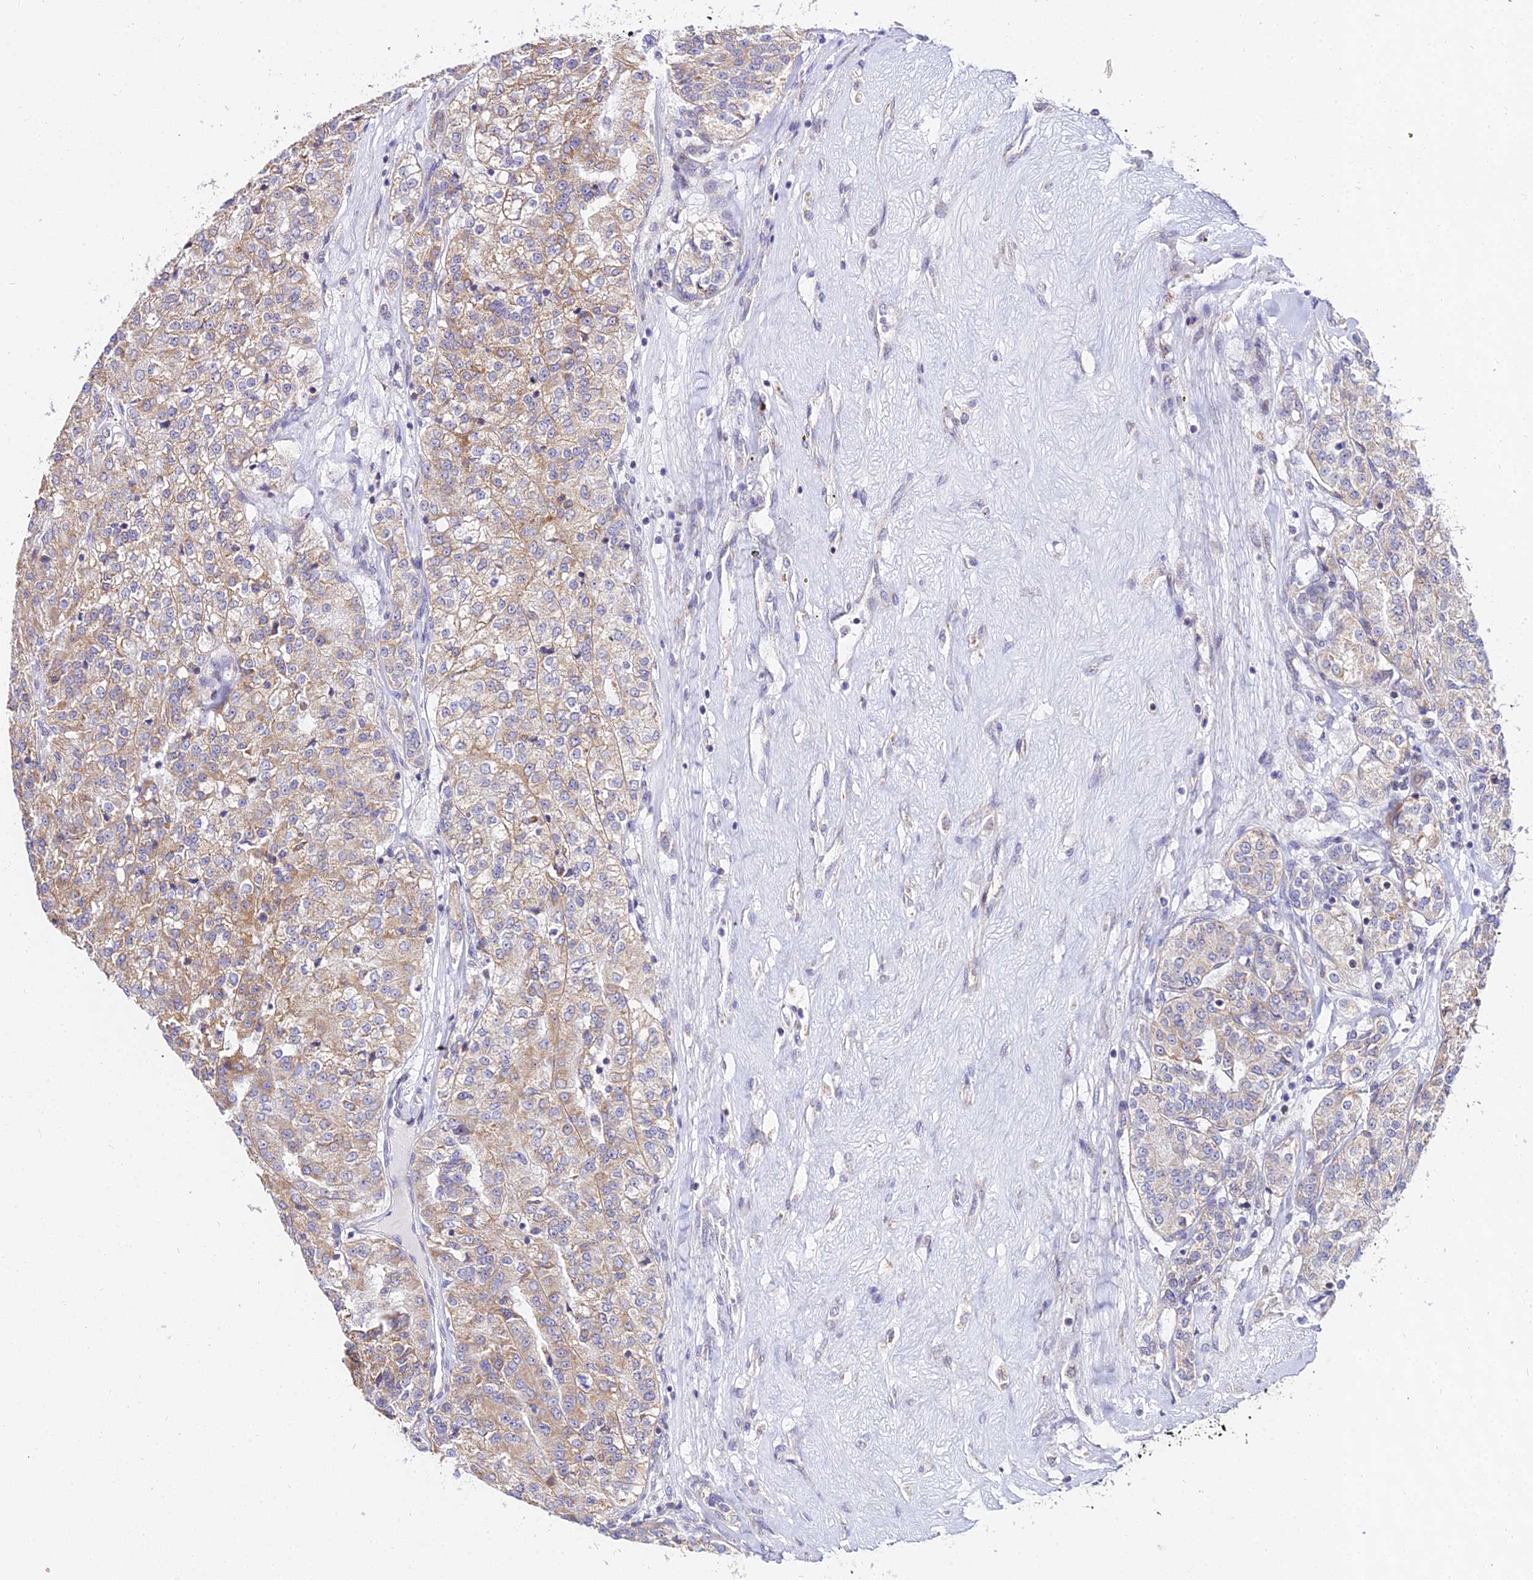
{"staining": {"intensity": "moderate", "quantity": "25%-75%", "location": "cytoplasmic/membranous"}, "tissue": "renal cancer", "cell_type": "Tumor cells", "image_type": "cancer", "snomed": [{"axis": "morphology", "description": "Adenocarcinoma, NOS"}, {"axis": "topography", "description": "Kidney"}], "caption": "IHC (DAB (3,3'-diaminobenzidine)) staining of human renal adenocarcinoma demonstrates moderate cytoplasmic/membranous protein expression in about 25%-75% of tumor cells.", "gene": "ATP5PB", "patient": {"sex": "female", "age": 63}}